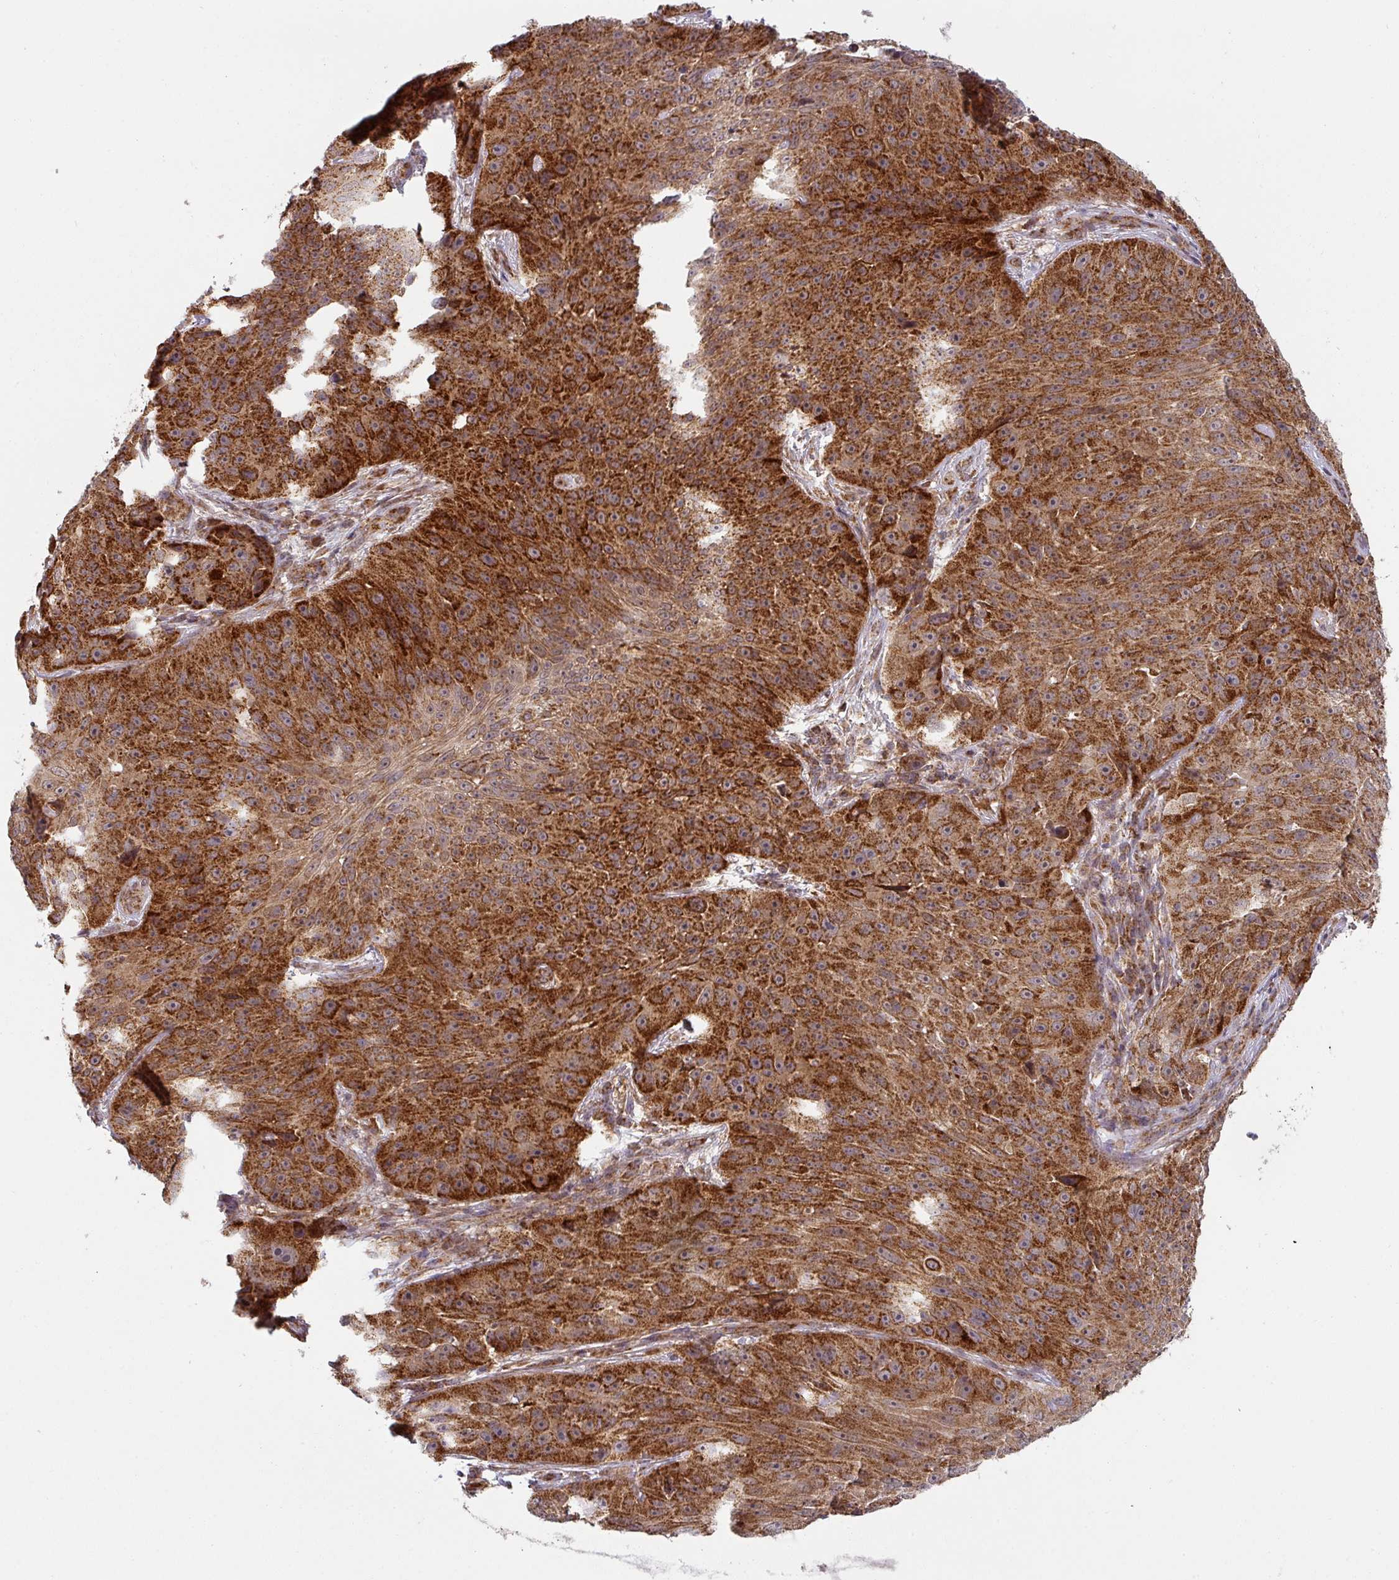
{"staining": {"intensity": "strong", "quantity": ">75%", "location": "cytoplasmic/membranous"}, "tissue": "skin cancer", "cell_type": "Tumor cells", "image_type": "cancer", "snomed": [{"axis": "morphology", "description": "Squamous cell carcinoma, NOS"}, {"axis": "topography", "description": "Skin"}], "caption": "Skin cancer tissue demonstrates strong cytoplasmic/membranous positivity in approximately >75% of tumor cells", "gene": "MRPS16", "patient": {"sex": "female", "age": 87}}